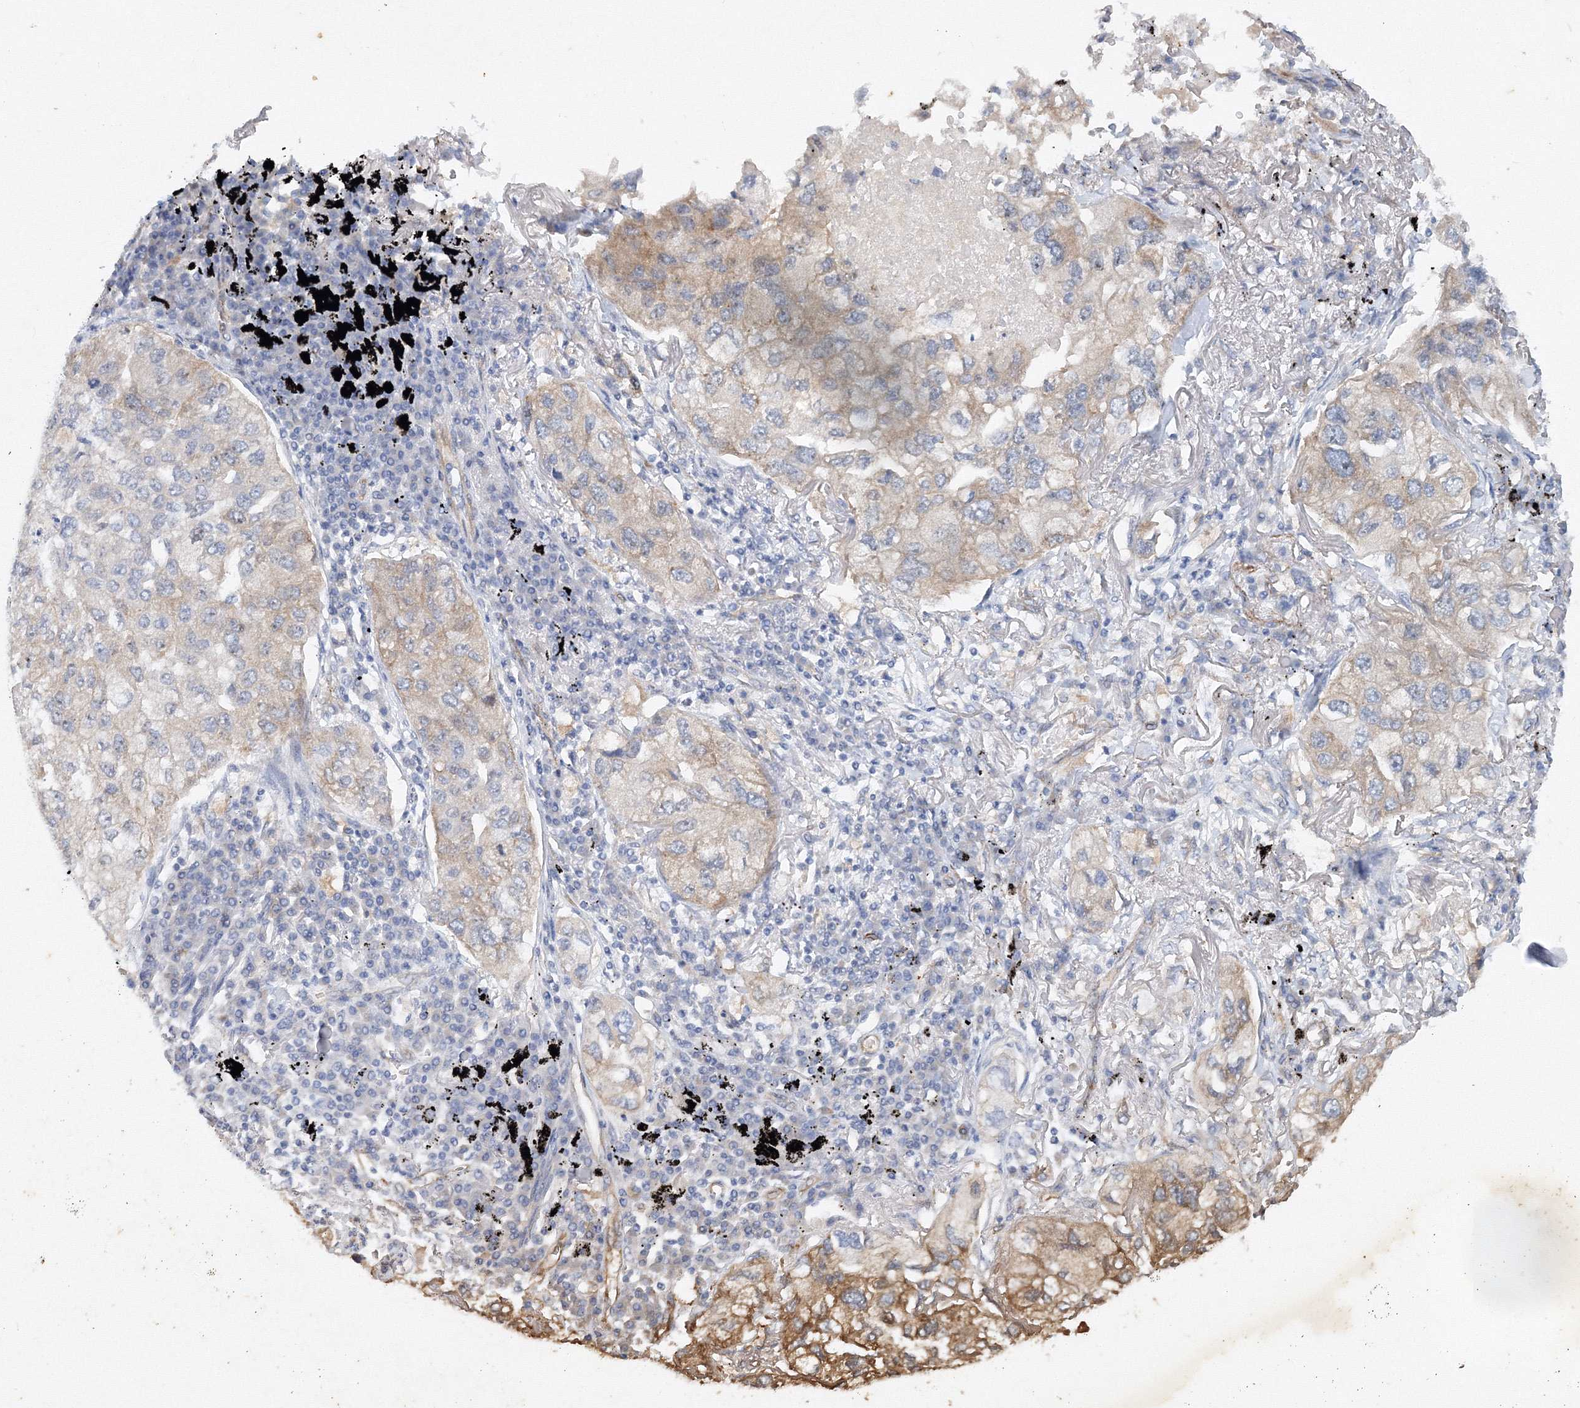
{"staining": {"intensity": "weak", "quantity": "25%-75%", "location": "cytoplasmic/membranous"}, "tissue": "lung cancer", "cell_type": "Tumor cells", "image_type": "cancer", "snomed": [{"axis": "morphology", "description": "Adenocarcinoma, NOS"}, {"axis": "topography", "description": "Lung"}], "caption": "A micrograph of adenocarcinoma (lung) stained for a protein displays weak cytoplasmic/membranous brown staining in tumor cells.", "gene": "TANC1", "patient": {"sex": "male", "age": 65}}